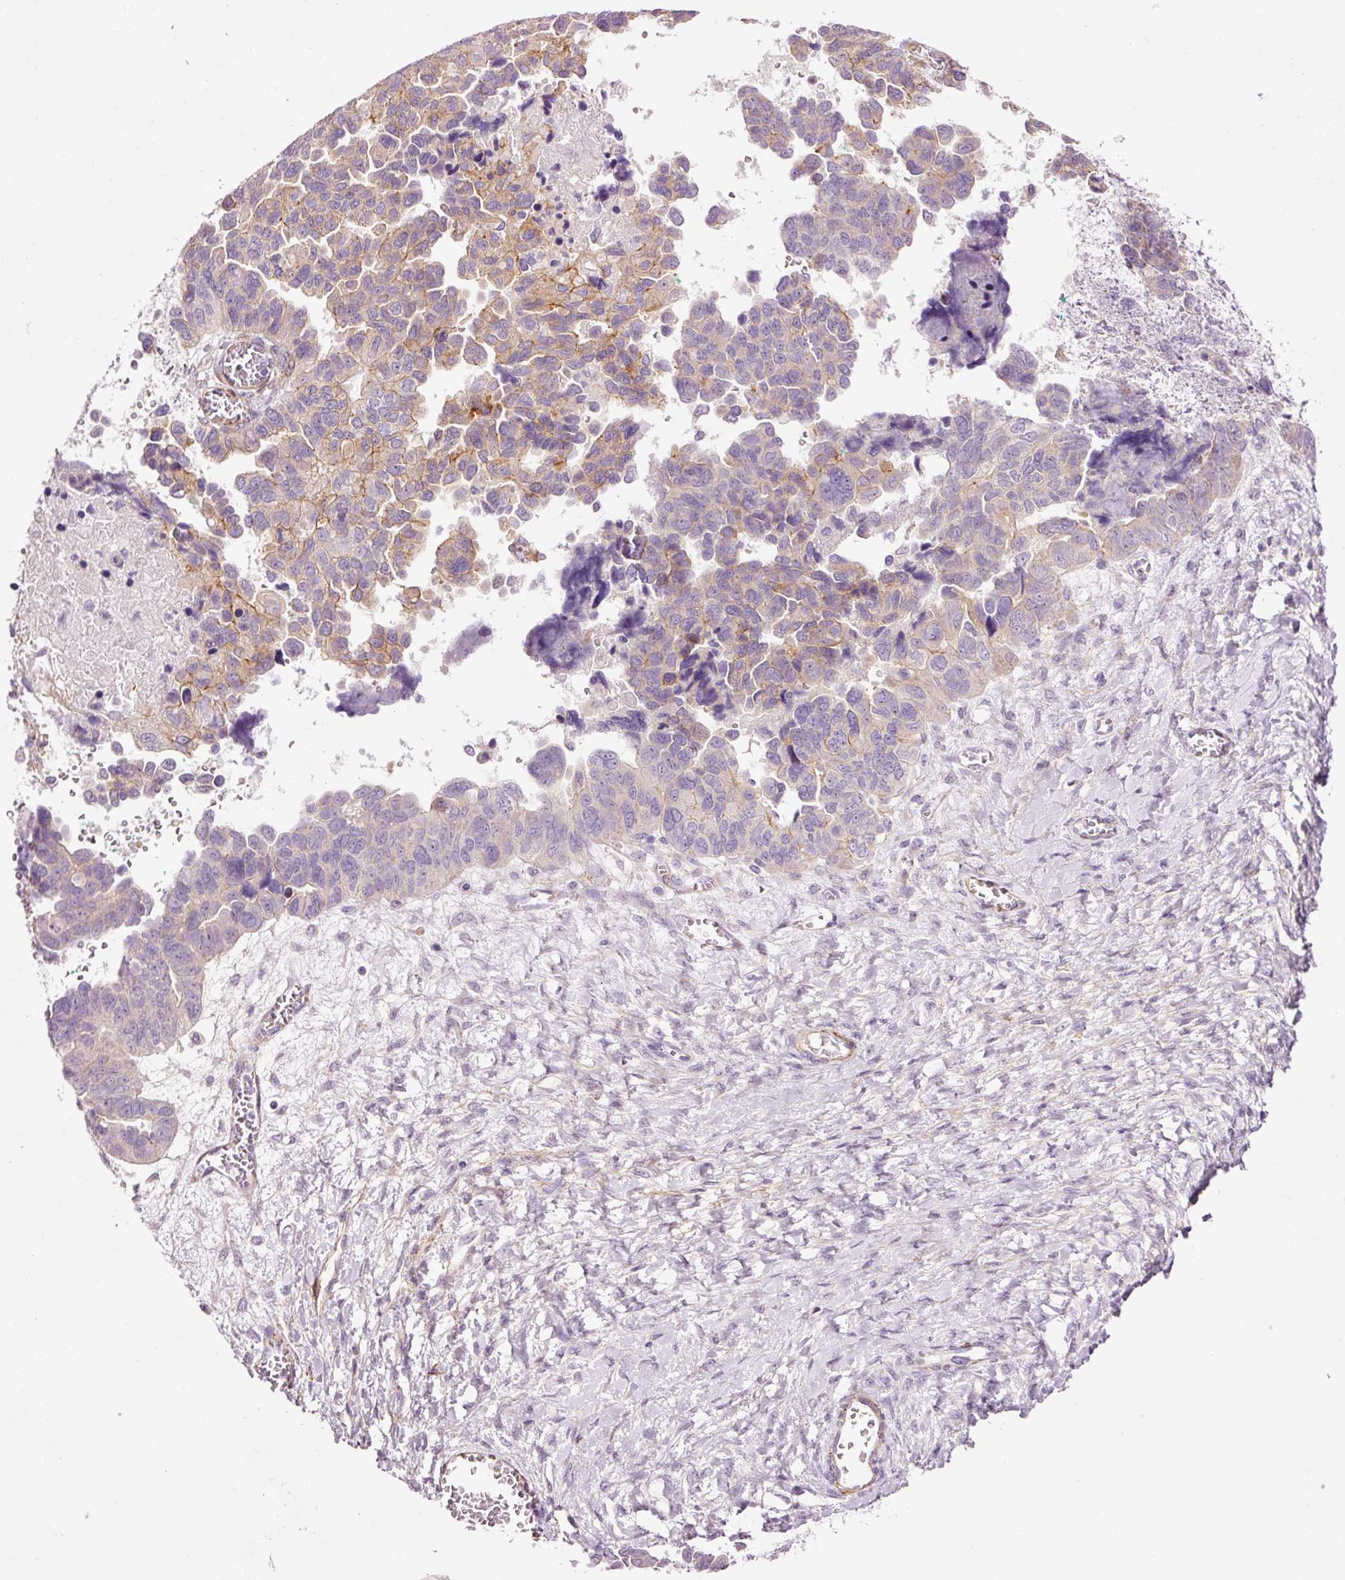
{"staining": {"intensity": "moderate", "quantity": "<25%", "location": "cytoplasmic/membranous"}, "tissue": "ovarian cancer", "cell_type": "Tumor cells", "image_type": "cancer", "snomed": [{"axis": "morphology", "description": "Cystadenocarcinoma, serous, NOS"}, {"axis": "topography", "description": "Ovary"}], "caption": "High-power microscopy captured an immunohistochemistry (IHC) photomicrograph of ovarian cancer (serous cystadenocarcinoma), revealing moderate cytoplasmic/membranous positivity in approximately <25% of tumor cells. (DAB (3,3'-diaminobenzidine) IHC, brown staining for protein, blue staining for nuclei).", "gene": "ANKRD20A1", "patient": {"sex": "female", "age": 64}}